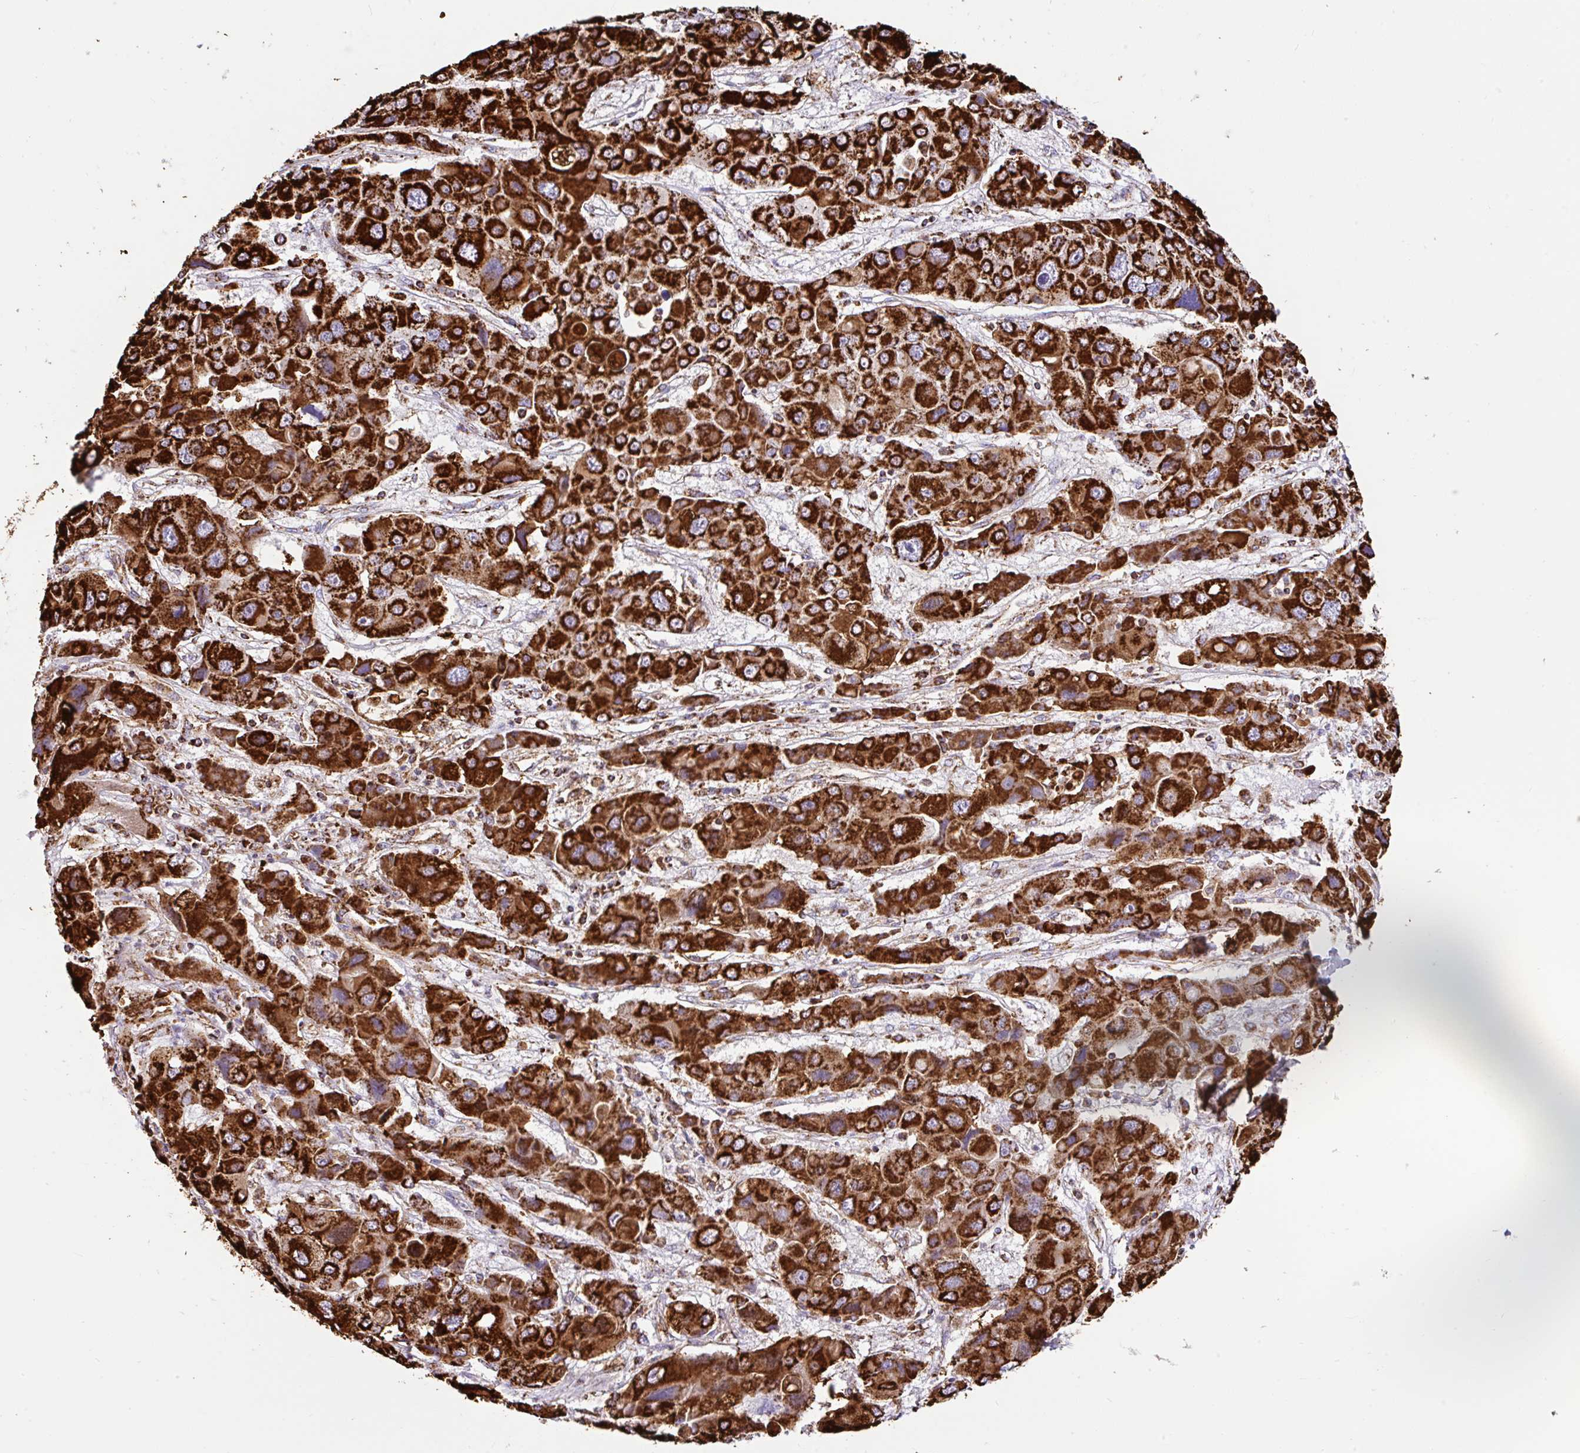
{"staining": {"intensity": "strong", "quantity": ">75%", "location": "cytoplasmic/membranous"}, "tissue": "liver cancer", "cell_type": "Tumor cells", "image_type": "cancer", "snomed": [{"axis": "morphology", "description": "Cholangiocarcinoma"}, {"axis": "topography", "description": "Liver"}], "caption": "Strong cytoplasmic/membranous positivity is identified in approximately >75% of tumor cells in liver cancer.", "gene": "ANKRD33B", "patient": {"sex": "male", "age": 67}}